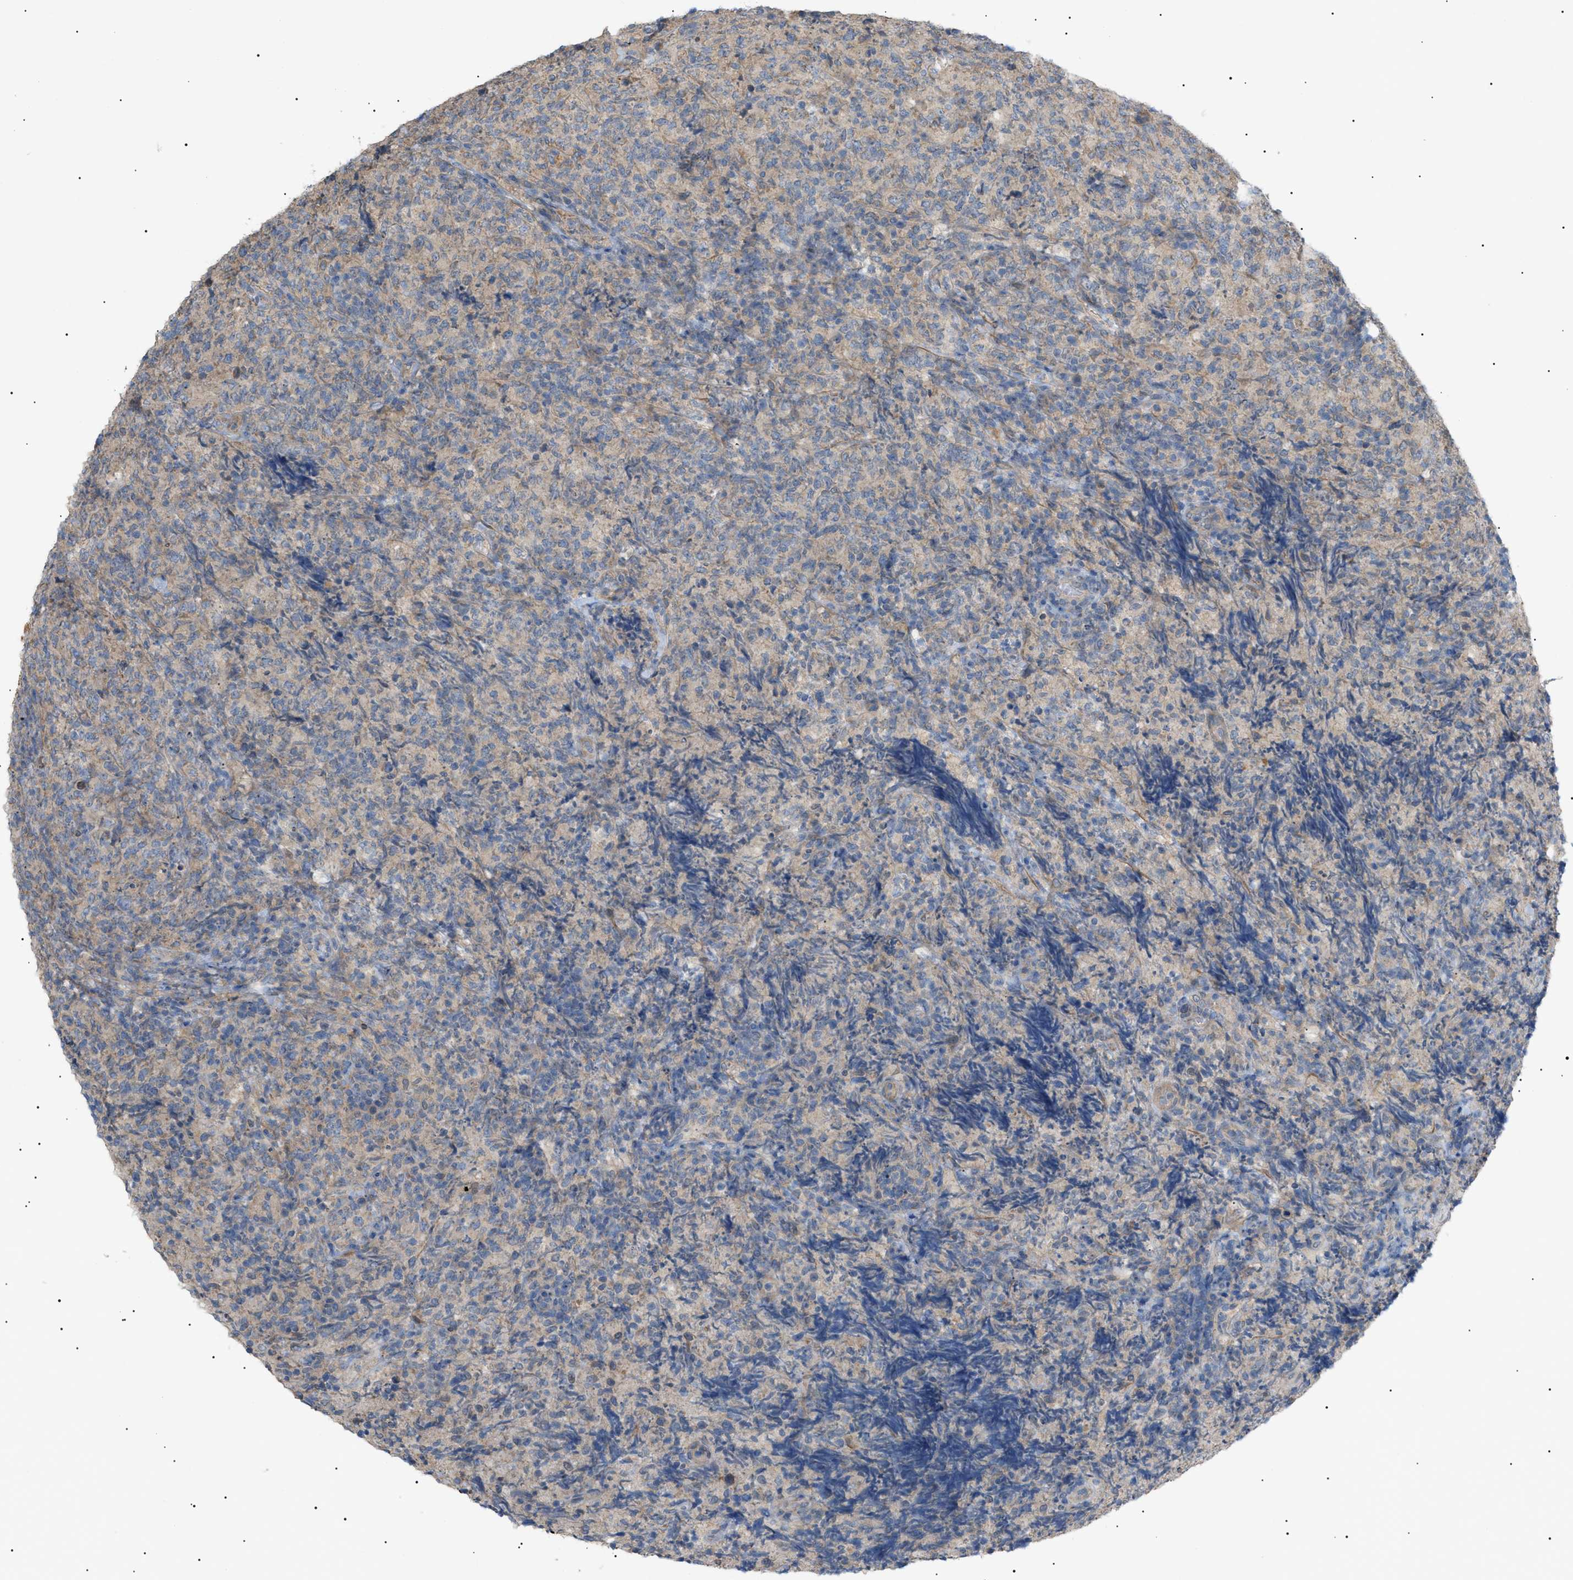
{"staining": {"intensity": "weak", "quantity": "<25%", "location": "cytoplasmic/membranous"}, "tissue": "lymphoma", "cell_type": "Tumor cells", "image_type": "cancer", "snomed": [{"axis": "morphology", "description": "Malignant lymphoma, non-Hodgkin's type, High grade"}, {"axis": "topography", "description": "Tonsil"}], "caption": "Immunohistochemistry micrograph of neoplastic tissue: lymphoma stained with DAB (3,3'-diaminobenzidine) displays no significant protein positivity in tumor cells.", "gene": "IRS2", "patient": {"sex": "female", "age": 36}}